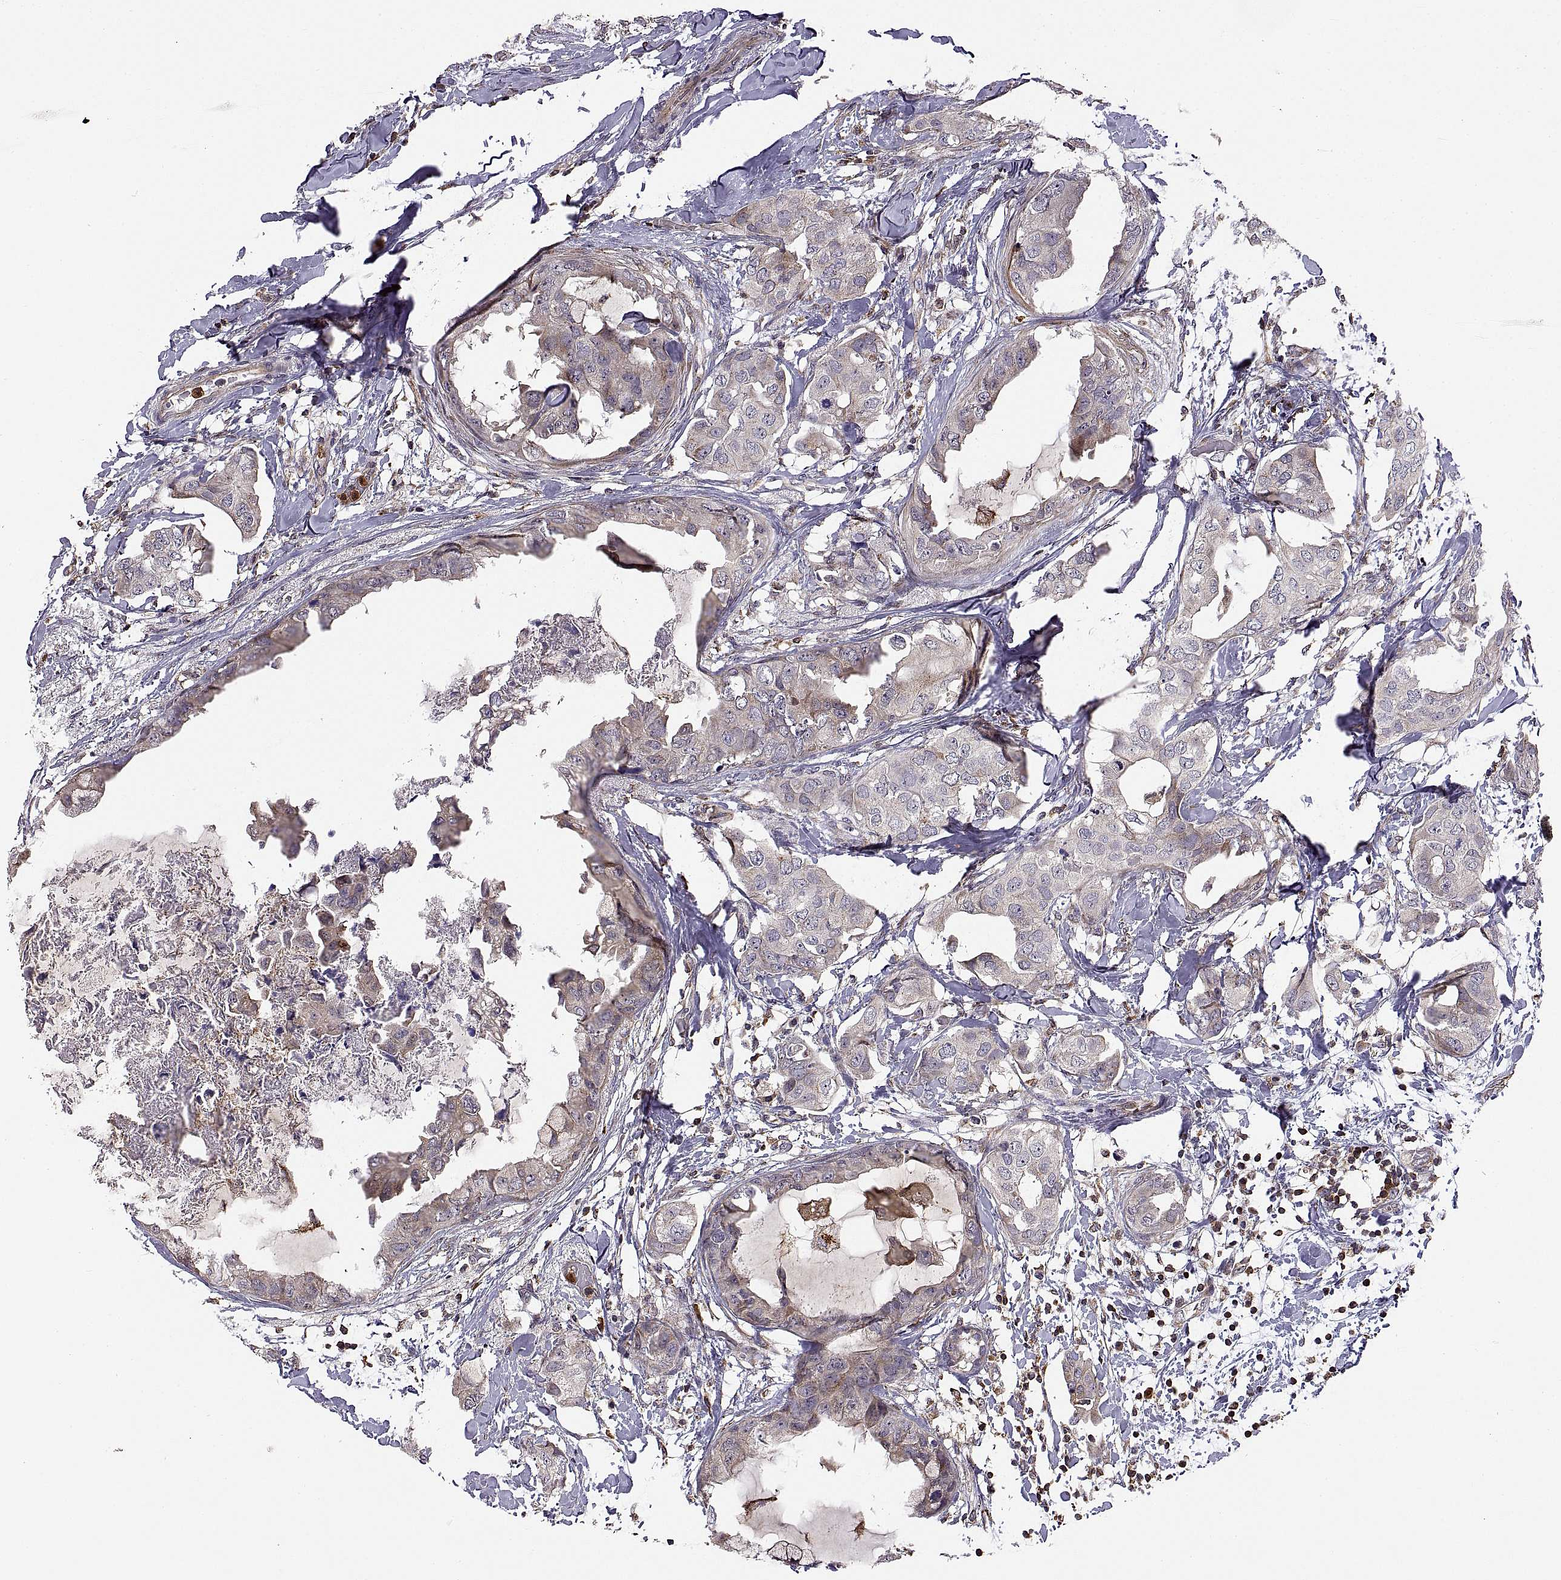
{"staining": {"intensity": "weak", "quantity": "25%-75%", "location": "cytoplasmic/membranous"}, "tissue": "breast cancer", "cell_type": "Tumor cells", "image_type": "cancer", "snomed": [{"axis": "morphology", "description": "Normal tissue, NOS"}, {"axis": "morphology", "description": "Duct carcinoma"}, {"axis": "topography", "description": "Breast"}], "caption": "Immunohistochemistry (IHC) (DAB (3,3'-diaminobenzidine)) staining of intraductal carcinoma (breast) reveals weak cytoplasmic/membranous protein staining in approximately 25%-75% of tumor cells.", "gene": "ACAP1", "patient": {"sex": "female", "age": 40}}